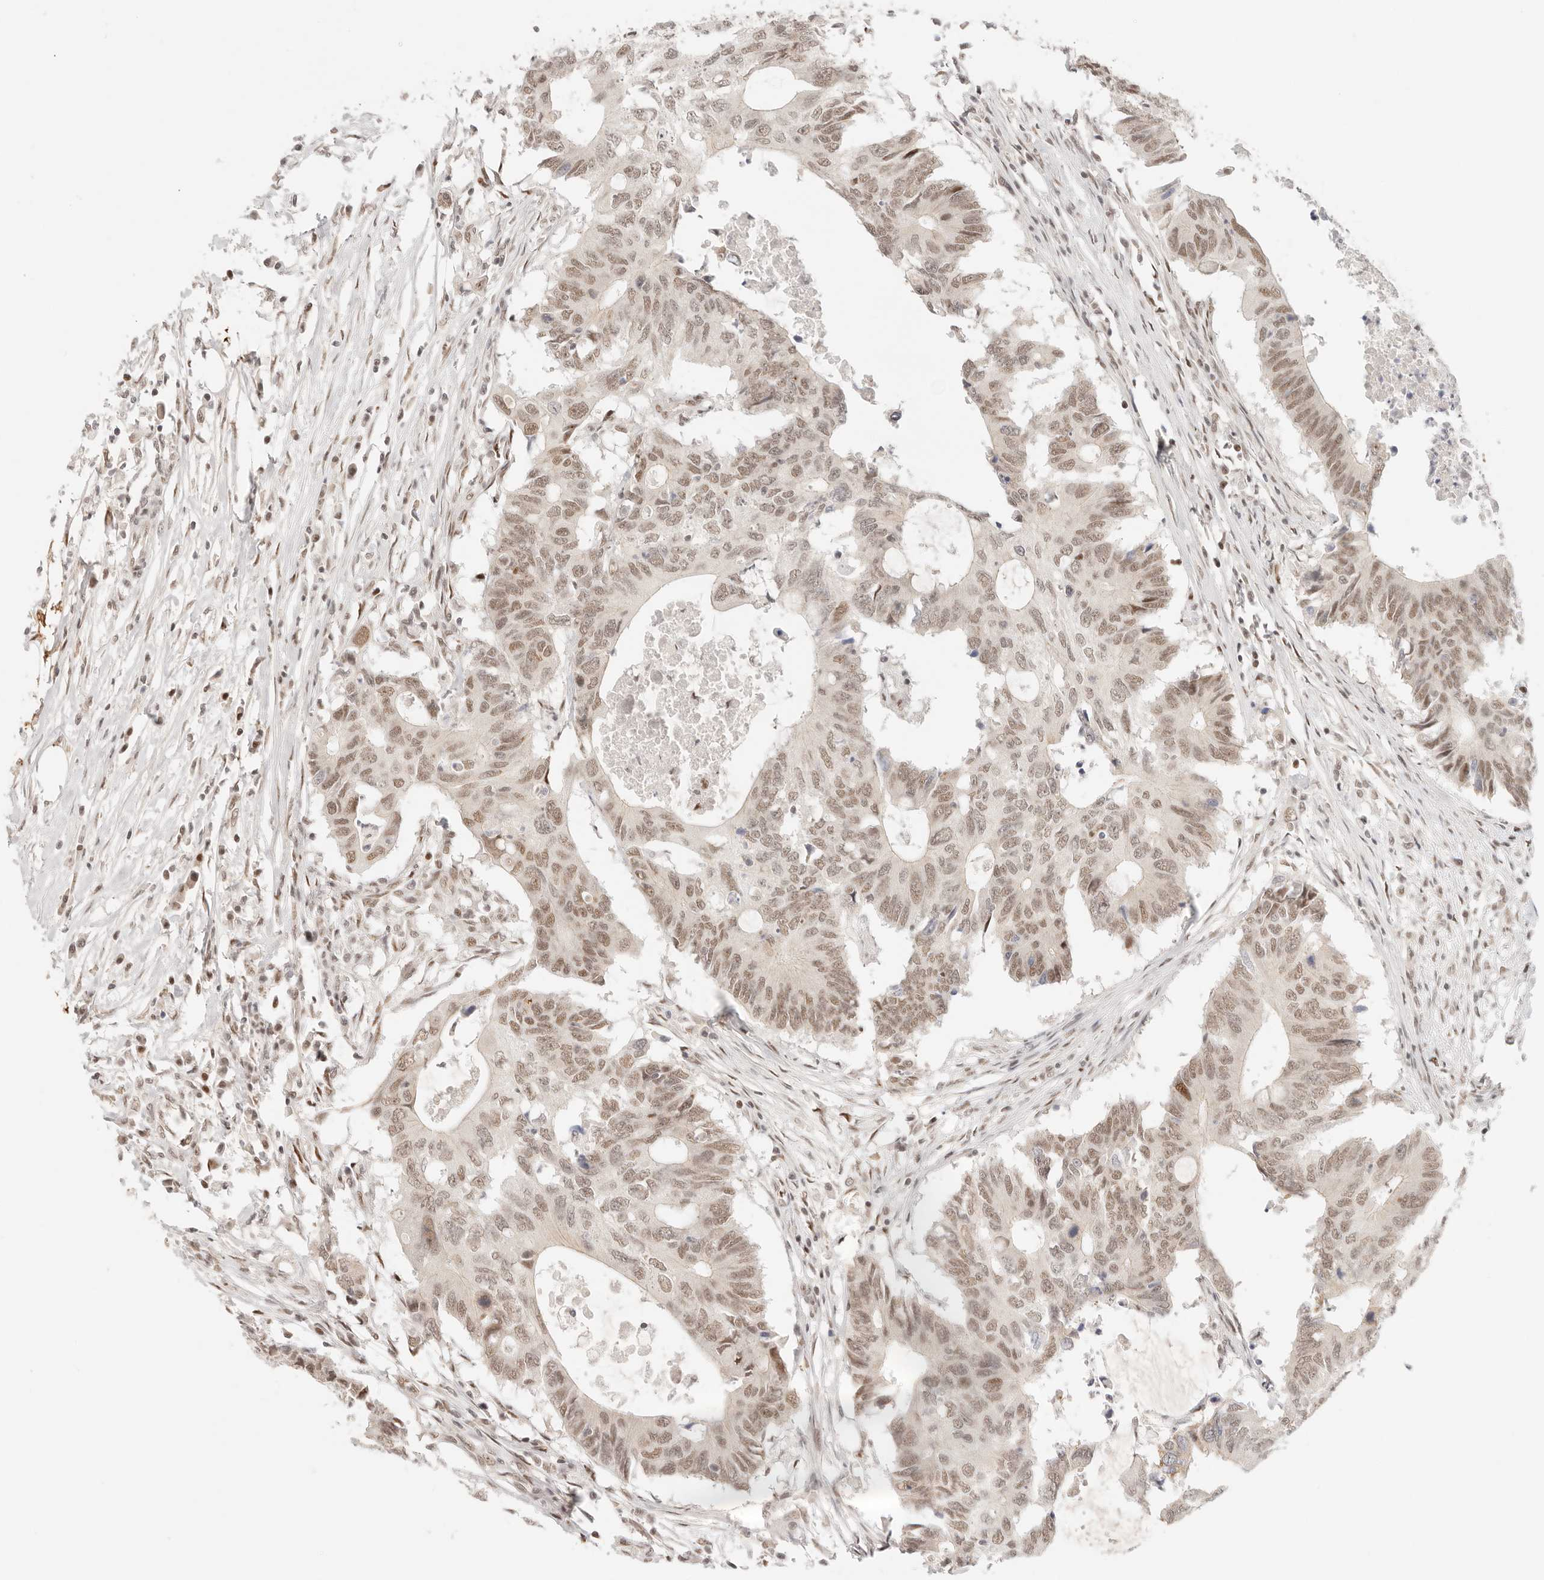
{"staining": {"intensity": "weak", "quantity": ">75%", "location": "nuclear"}, "tissue": "colorectal cancer", "cell_type": "Tumor cells", "image_type": "cancer", "snomed": [{"axis": "morphology", "description": "Adenocarcinoma, NOS"}, {"axis": "topography", "description": "Colon"}], "caption": "Tumor cells exhibit low levels of weak nuclear positivity in about >75% of cells in colorectal adenocarcinoma.", "gene": "HOXC5", "patient": {"sex": "male", "age": 71}}